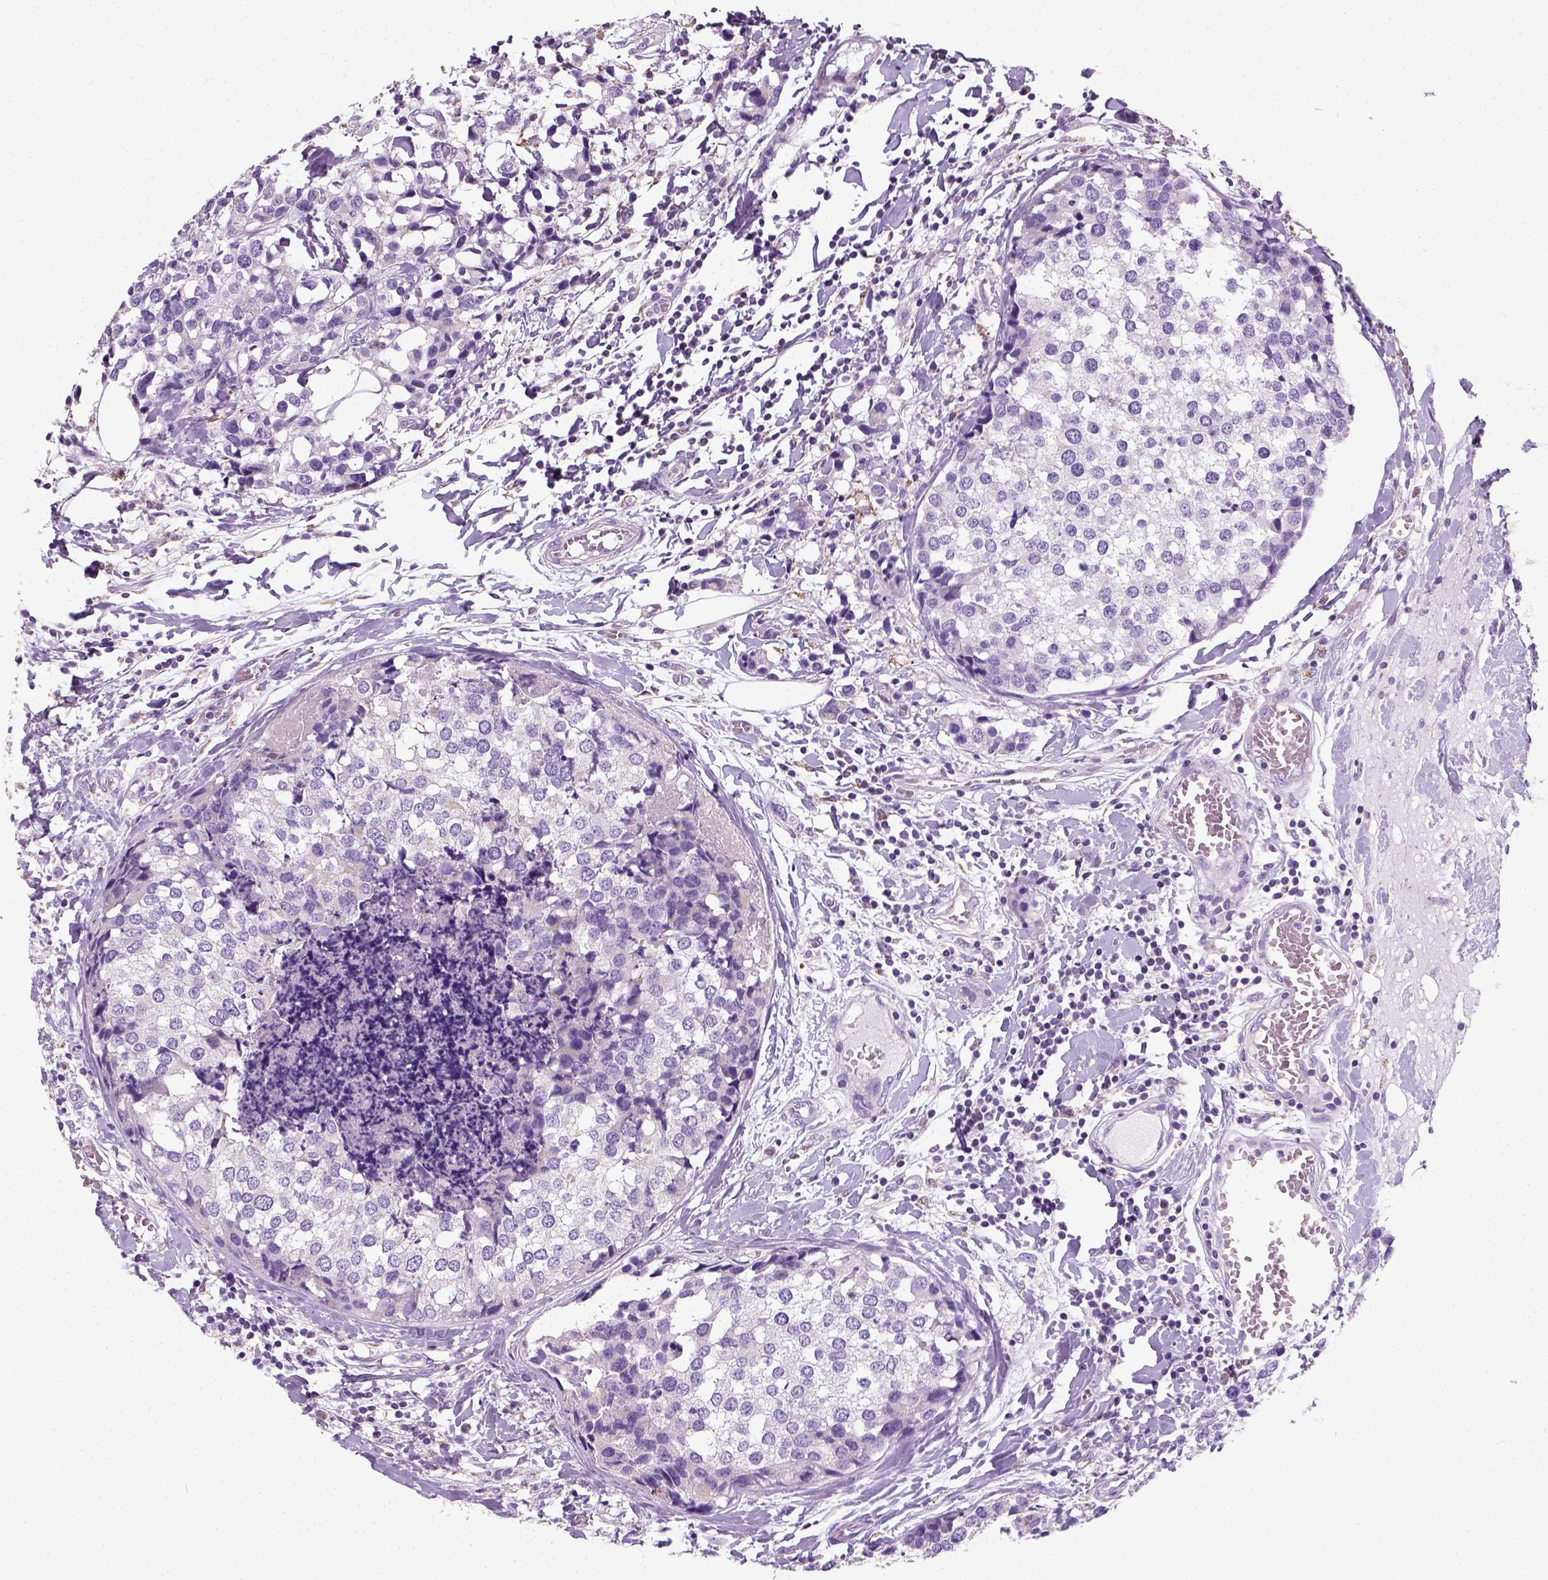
{"staining": {"intensity": "negative", "quantity": "none", "location": "none"}, "tissue": "breast cancer", "cell_type": "Tumor cells", "image_type": "cancer", "snomed": [{"axis": "morphology", "description": "Lobular carcinoma"}, {"axis": "topography", "description": "Breast"}], "caption": "Breast lobular carcinoma was stained to show a protein in brown. There is no significant expression in tumor cells.", "gene": "CHODL", "patient": {"sex": "female", "age": 59}}